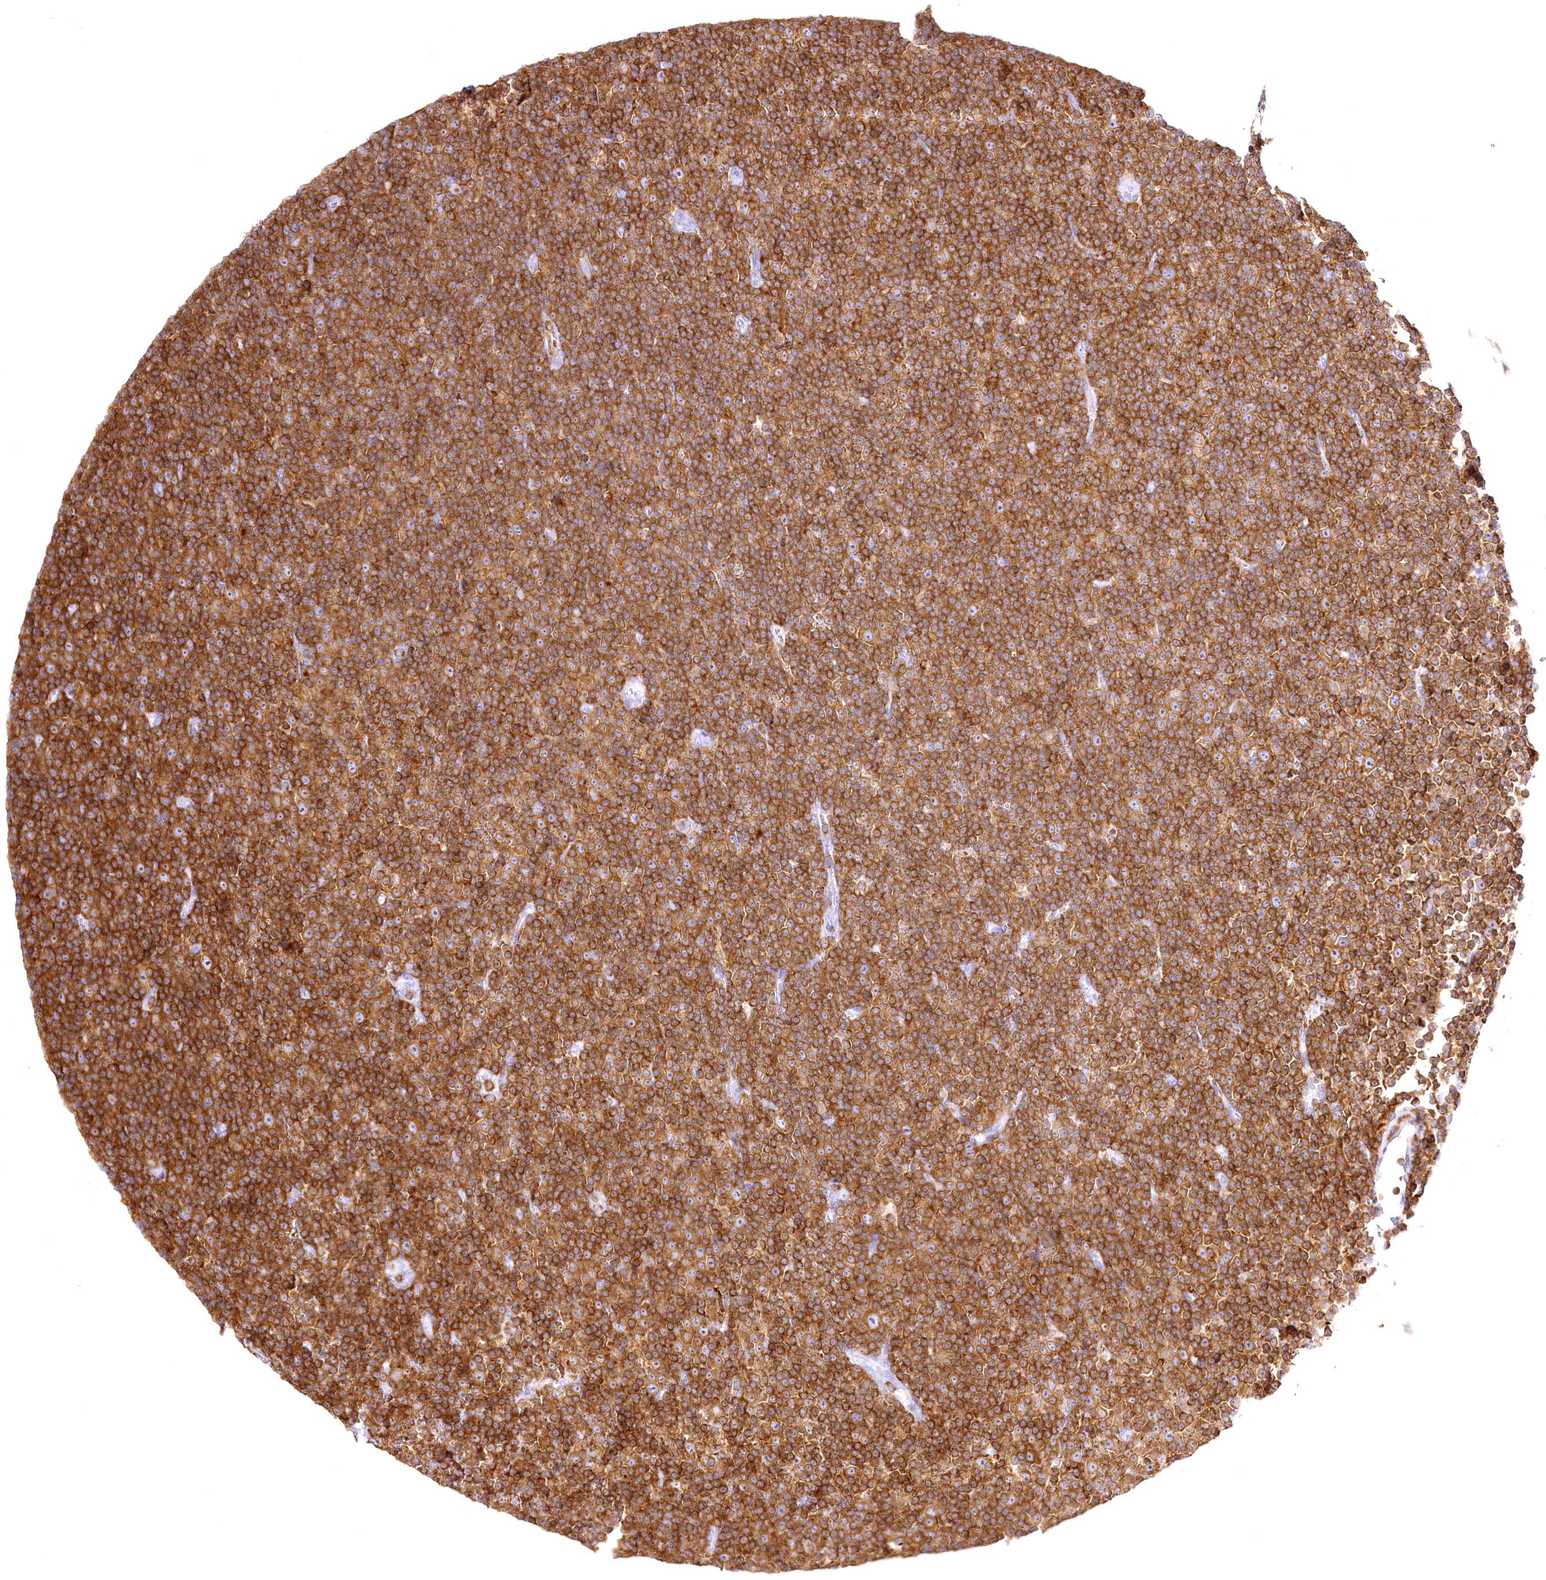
{"staining": {"intensity": "strong", "quantity": ">75%", "location": "cytoplasmic/membranous"}, "tissue": "lymphoma", "cell_type": "Tumor cells", "image_type": "cancer", "snomed": [{"axis": "morphology", "description": "Malignant lymphoma, non-Hodgkin's type, Low grade"}, {"axis": "topography", "description": "Lymph node"}], "caption": "A photomicrograph of human lymphoma stained for a protein shows strong cytoplasmic/membranous brown staining in tumor cells.", "gene": "DOCK2", "patient": {"sex": "female", "age": 67}}